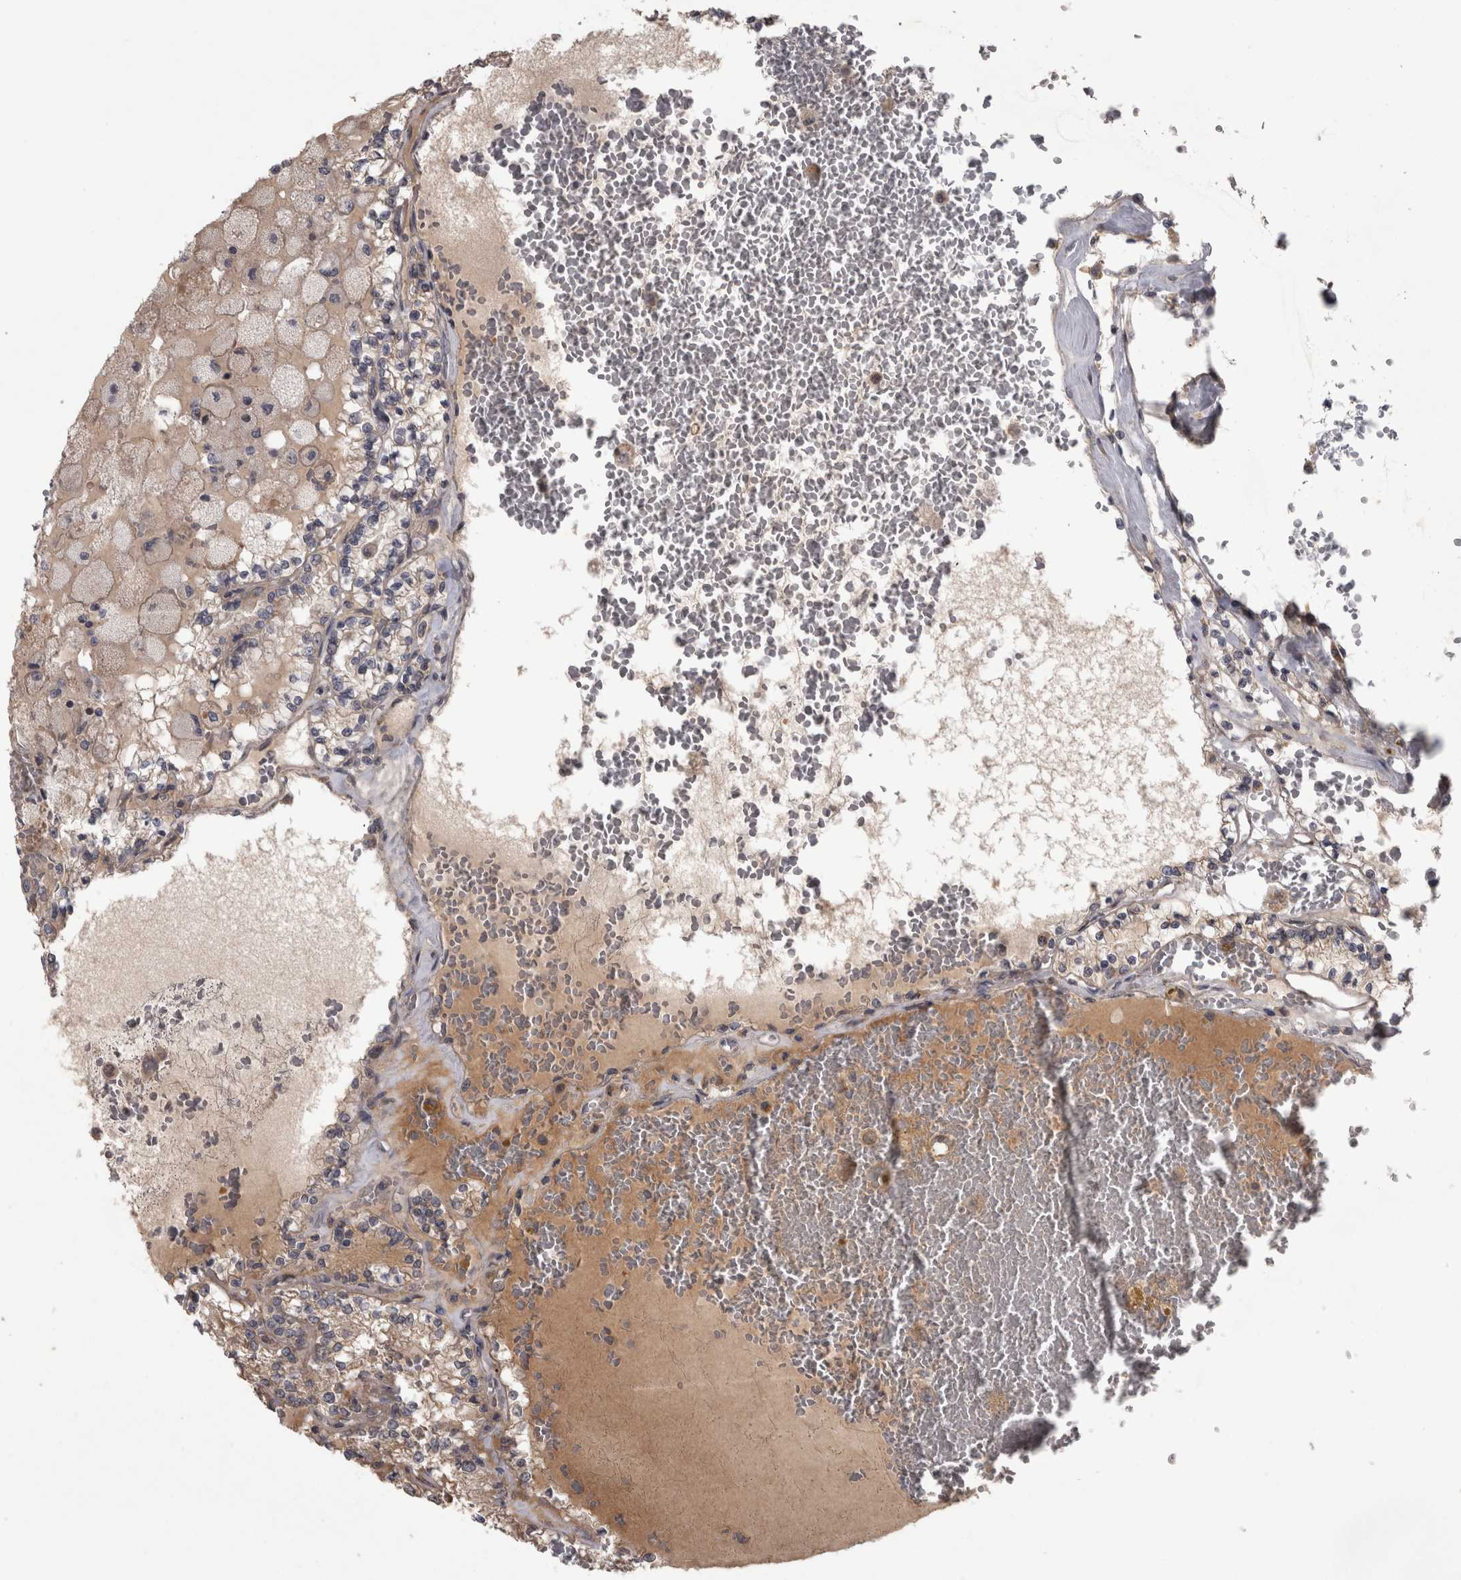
{"staining": {"intensity": "weak", "quantity": "25%-75%", "location": "cytoplasmic/membranous"}, "tissue": "renal cancer", "cell_type": "Tumor cells", "image_type": "cancer", "snomed": [{"axis": "morphology", "description": "Adenocarcinoma, NOS"}, {"axis": "topography", "description": "Kidney"}], "caption": "Immunohistochemical staining of renal adenocarcinoma exhibits weak cytoplasmic/membranous protein staining in approximately 25%-75% of tumor cells.", "gene": "DBT", "patient": {"sex": "female", "age": 56}}